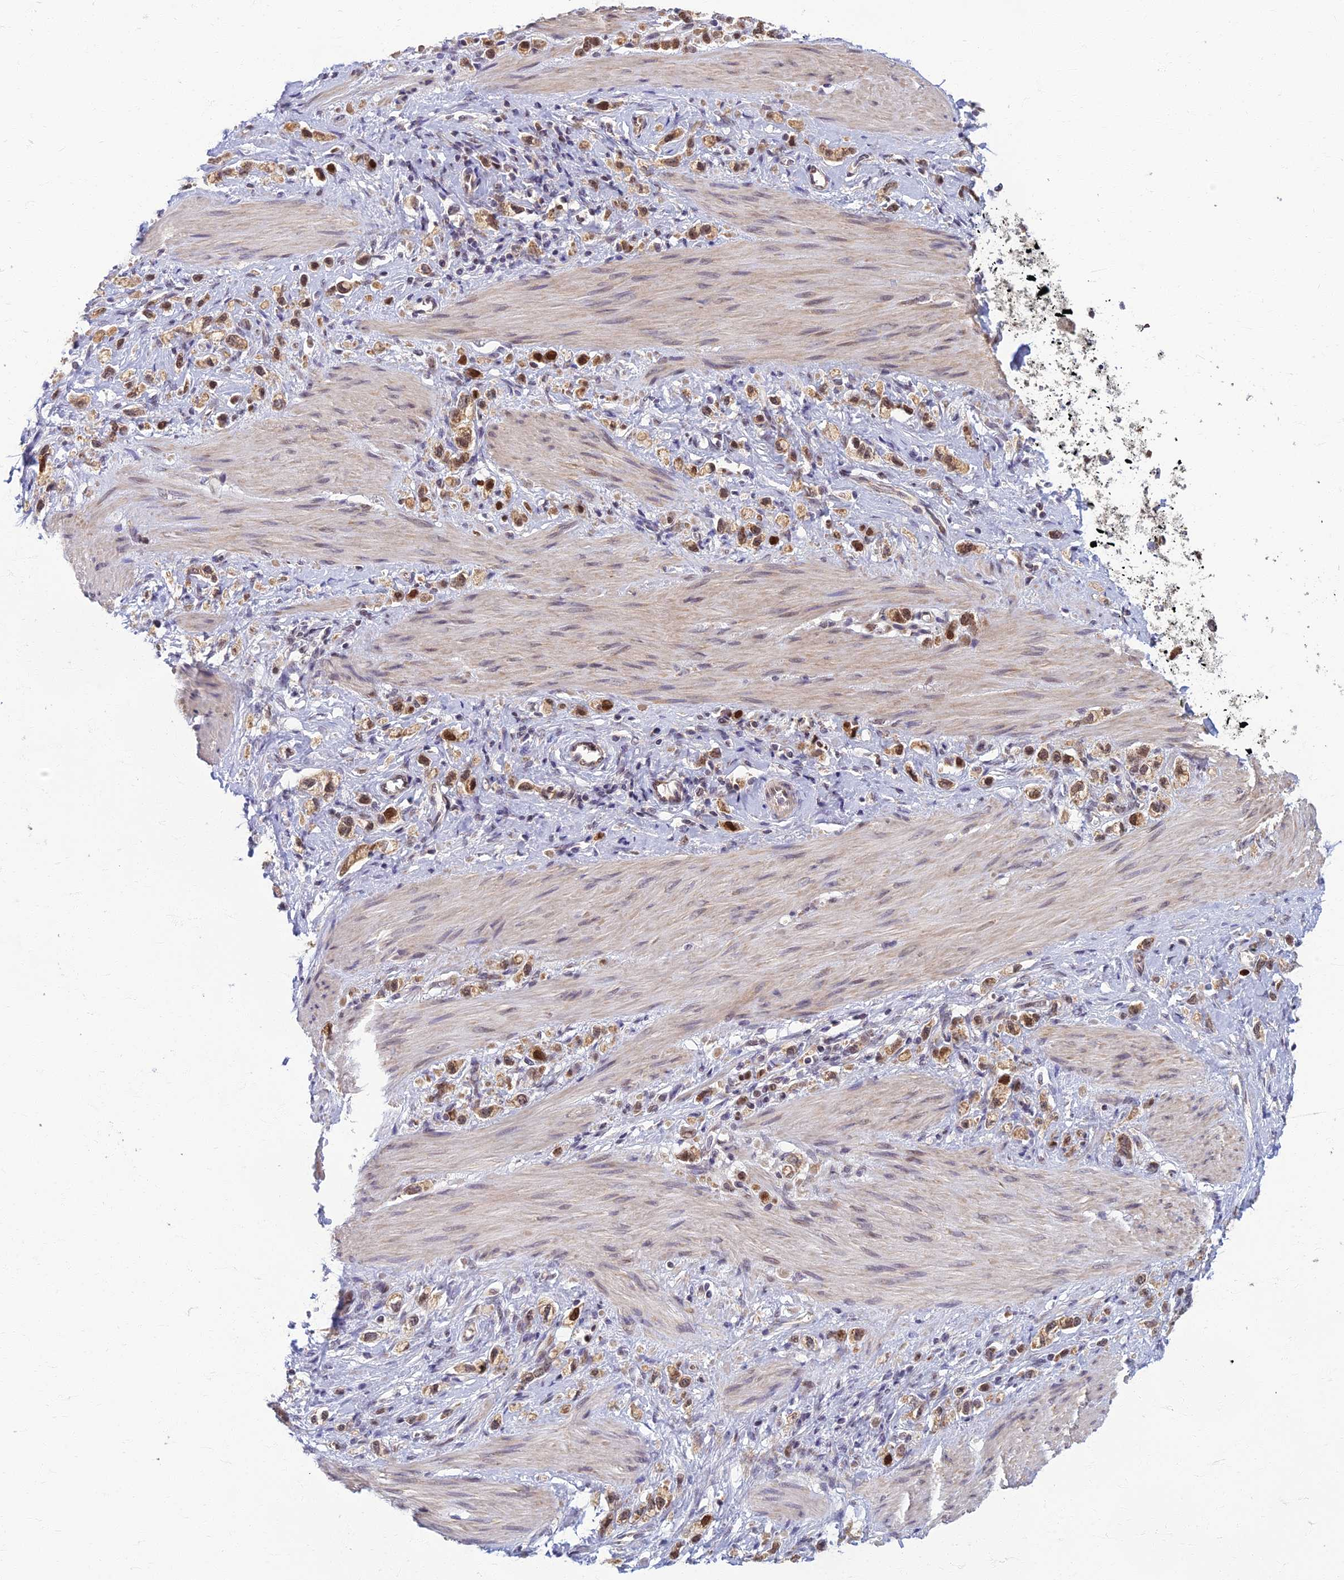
{"staining": {"intensity": "moderate", "quantity": ">75%", "location": "cytoplasmic/membranous,nuclear"}, "tissue": "stomach cancer", "cell_type": "Tumor cells", "image_type": "cancer", "snomed": [{"axis": "morphology", "description": "Adenocarcinoma, NOS"}, {"axis": "topography", "description": "Stomach"}], "caption": "This photomicrograph displays immunohistochemistry (IHC) staining of stomach adenocarcinoma, with medium moderate cytoplasmic/membranous and nuclear expression in approximately >75% of tumor cells.", "gene": "EARS2", "patient": {"sex": "female", "age": 65}}